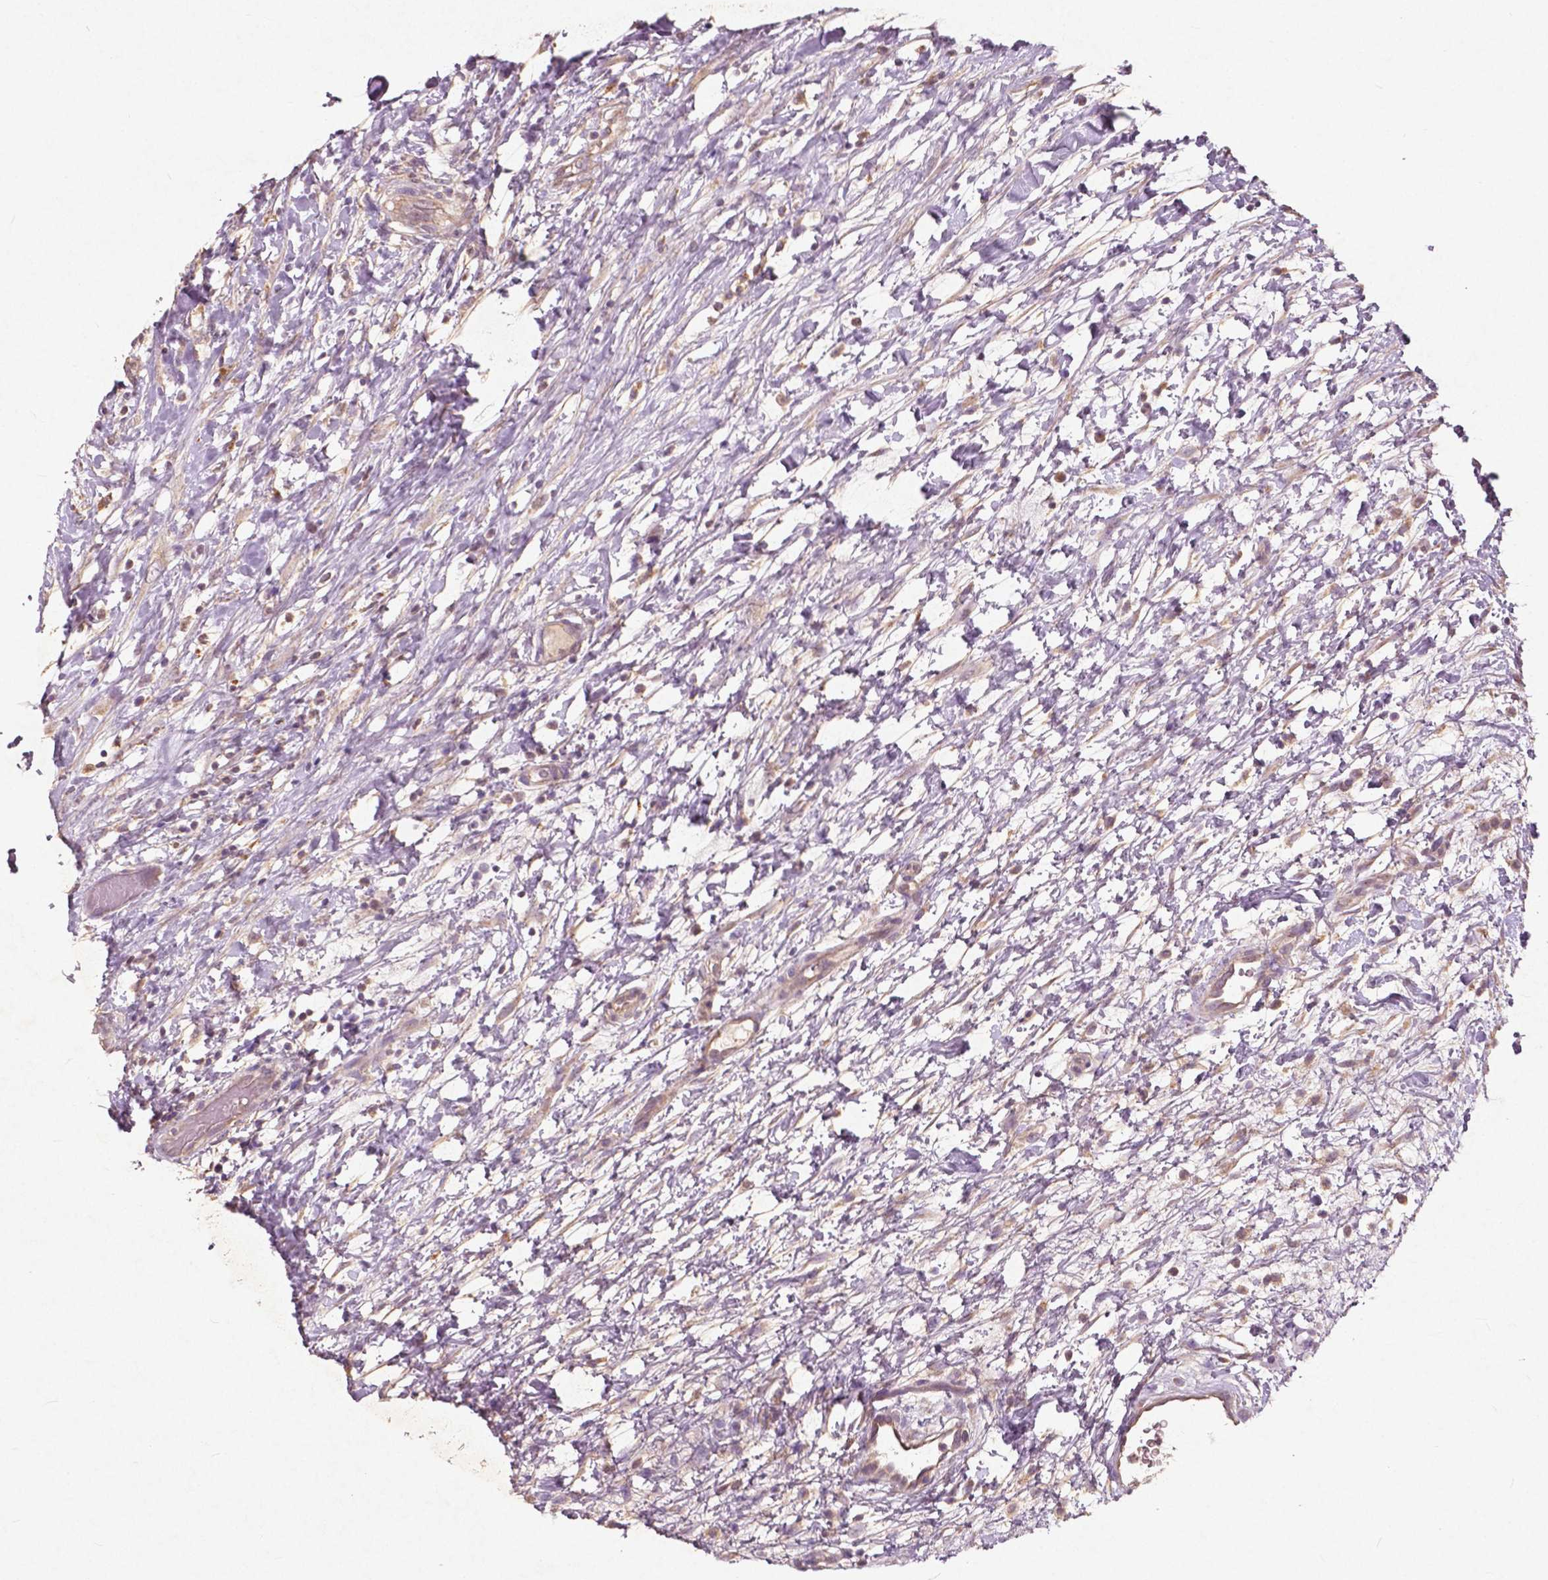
{"staining": {"intensity": "weak", "quantity": ">75%", "location": "cytoplasmic/membranous"}, "tissue": "renal cancer", "cell_type": "Tumor cells", "image_type": "cancer", "snomed": [{"axis": "morphology", "description": "Adenocarcinoma, NOS"}, {"axis": "topography", "description": "Kidney"}], "caption": "The micrograph exhibits a brown stain indicating the presence of a protein in the cytoplasmic/membranous of tumor cells in renal cancer (adenocarcinoma).", "gene": "ST6GALNAC5", "patient": {"sex": "male", "age": 59}}